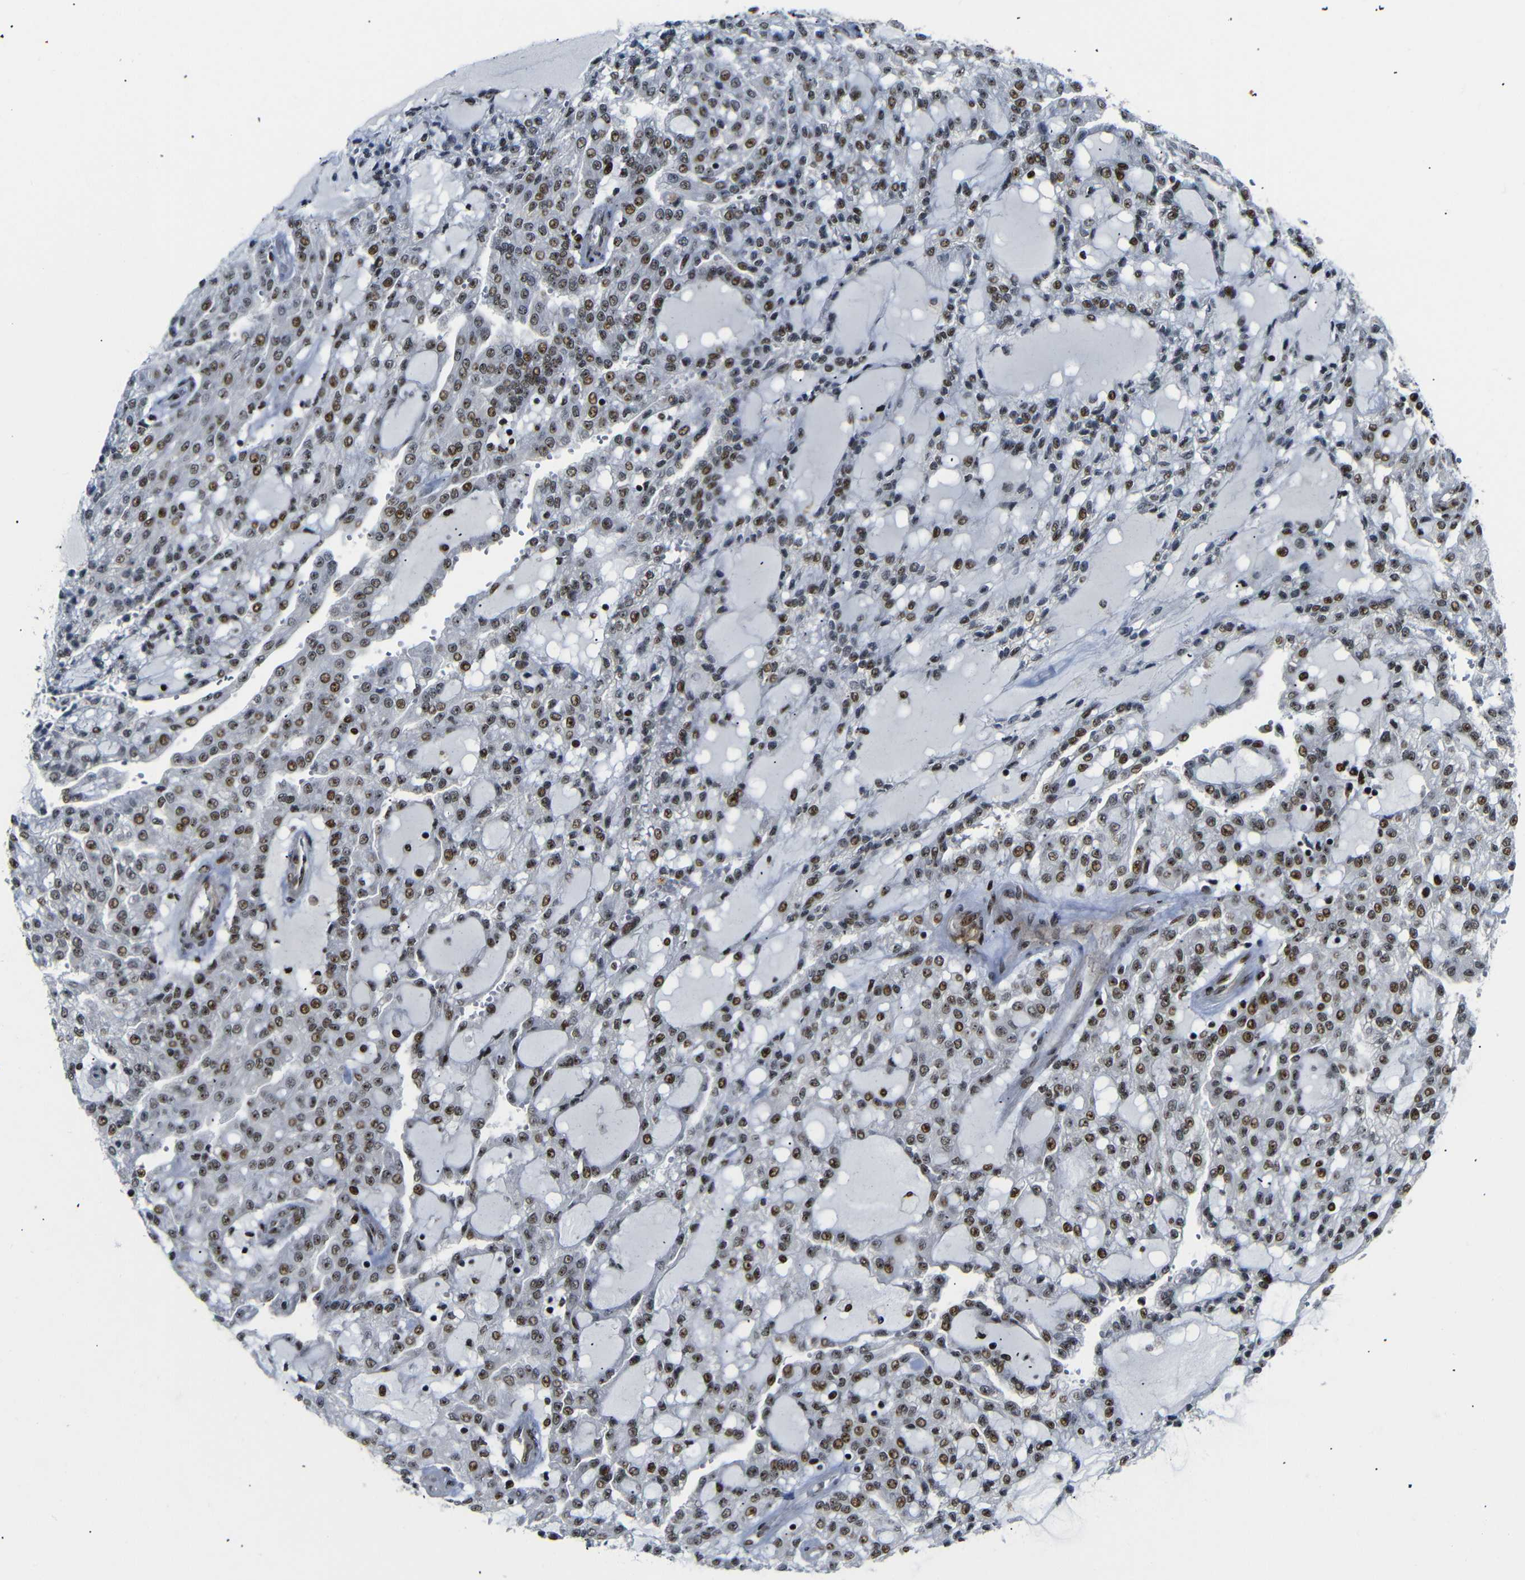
{"staining": {"intensity": "moderate", "quantity": ">75%", "location": "nuclear"}, "tissue": "renal cancer", "cell_type": "Tumor cells", "image_type": "cancer", "snomed": [{"axis": "morphology", "description": "Adenocarcinoma, NOS"}, {"axis": "topography", "description": "Kidney"}], "caption": "IHC of human renal cancer demonstrates medium levels of moderate nuclear staining in about >75% of tumor cells.", "gene": "SETDB2", "patient": {"sex": "male", "age": 63}}